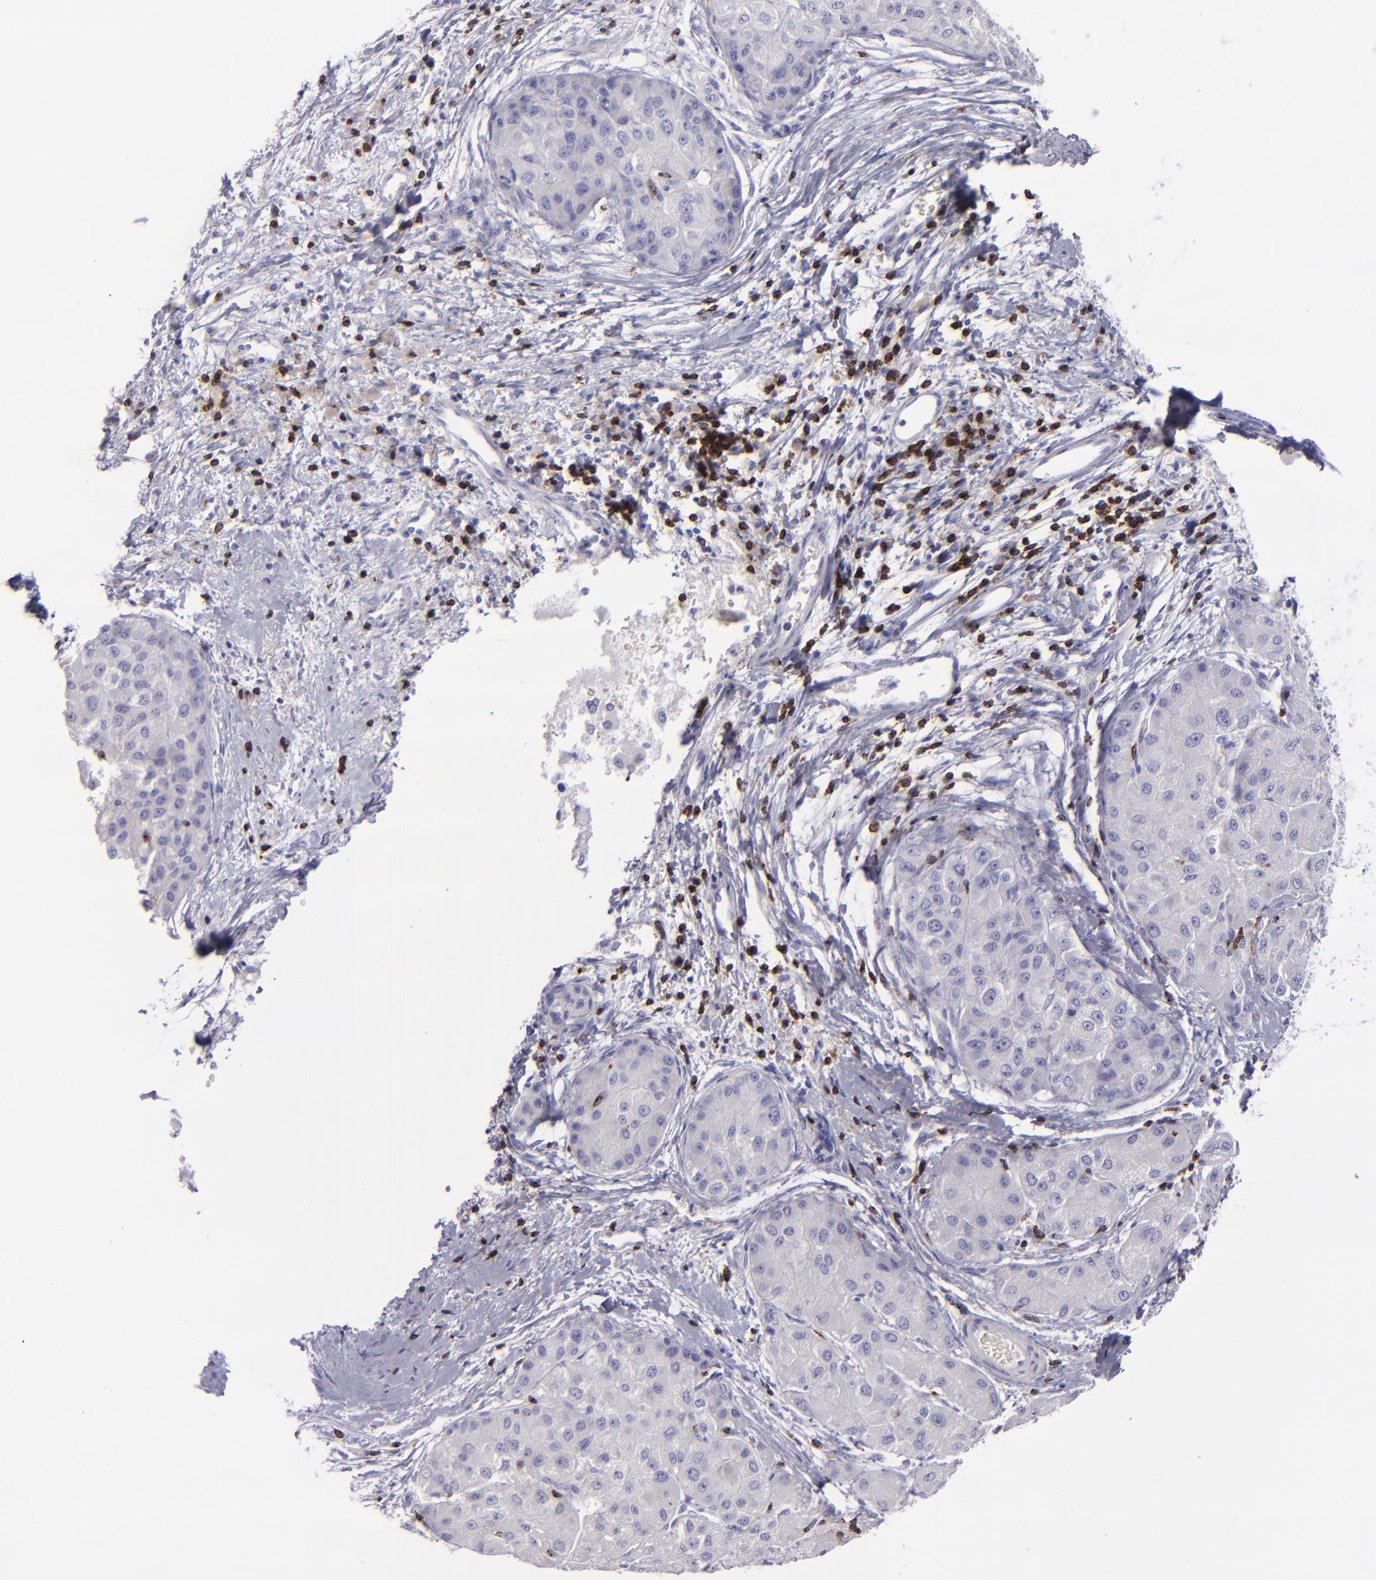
{"staining": {"intensity": "negative", "quantity": "none", "location": "none"}, "tissue": "liver cancer", "cell_type": "Tumor cells", "image_type": "cancer", "snomed": [{"axis": "morphology", "description": "Carcinoma, Hepatocellular, NOS"}, {"axis": "topography", "description": "Liver"}], "caption": "This histopathology image is of hepatocellular carcinoma (liver) stained with immunohistochemistry (IHC) to label a protein in brown with the nuclei are counter-stained blue. There is no positivity in tumor cells. Nuclei are stained in blue.", "gene": "CD2", "patient": {"sex": "male", "age": 80}}